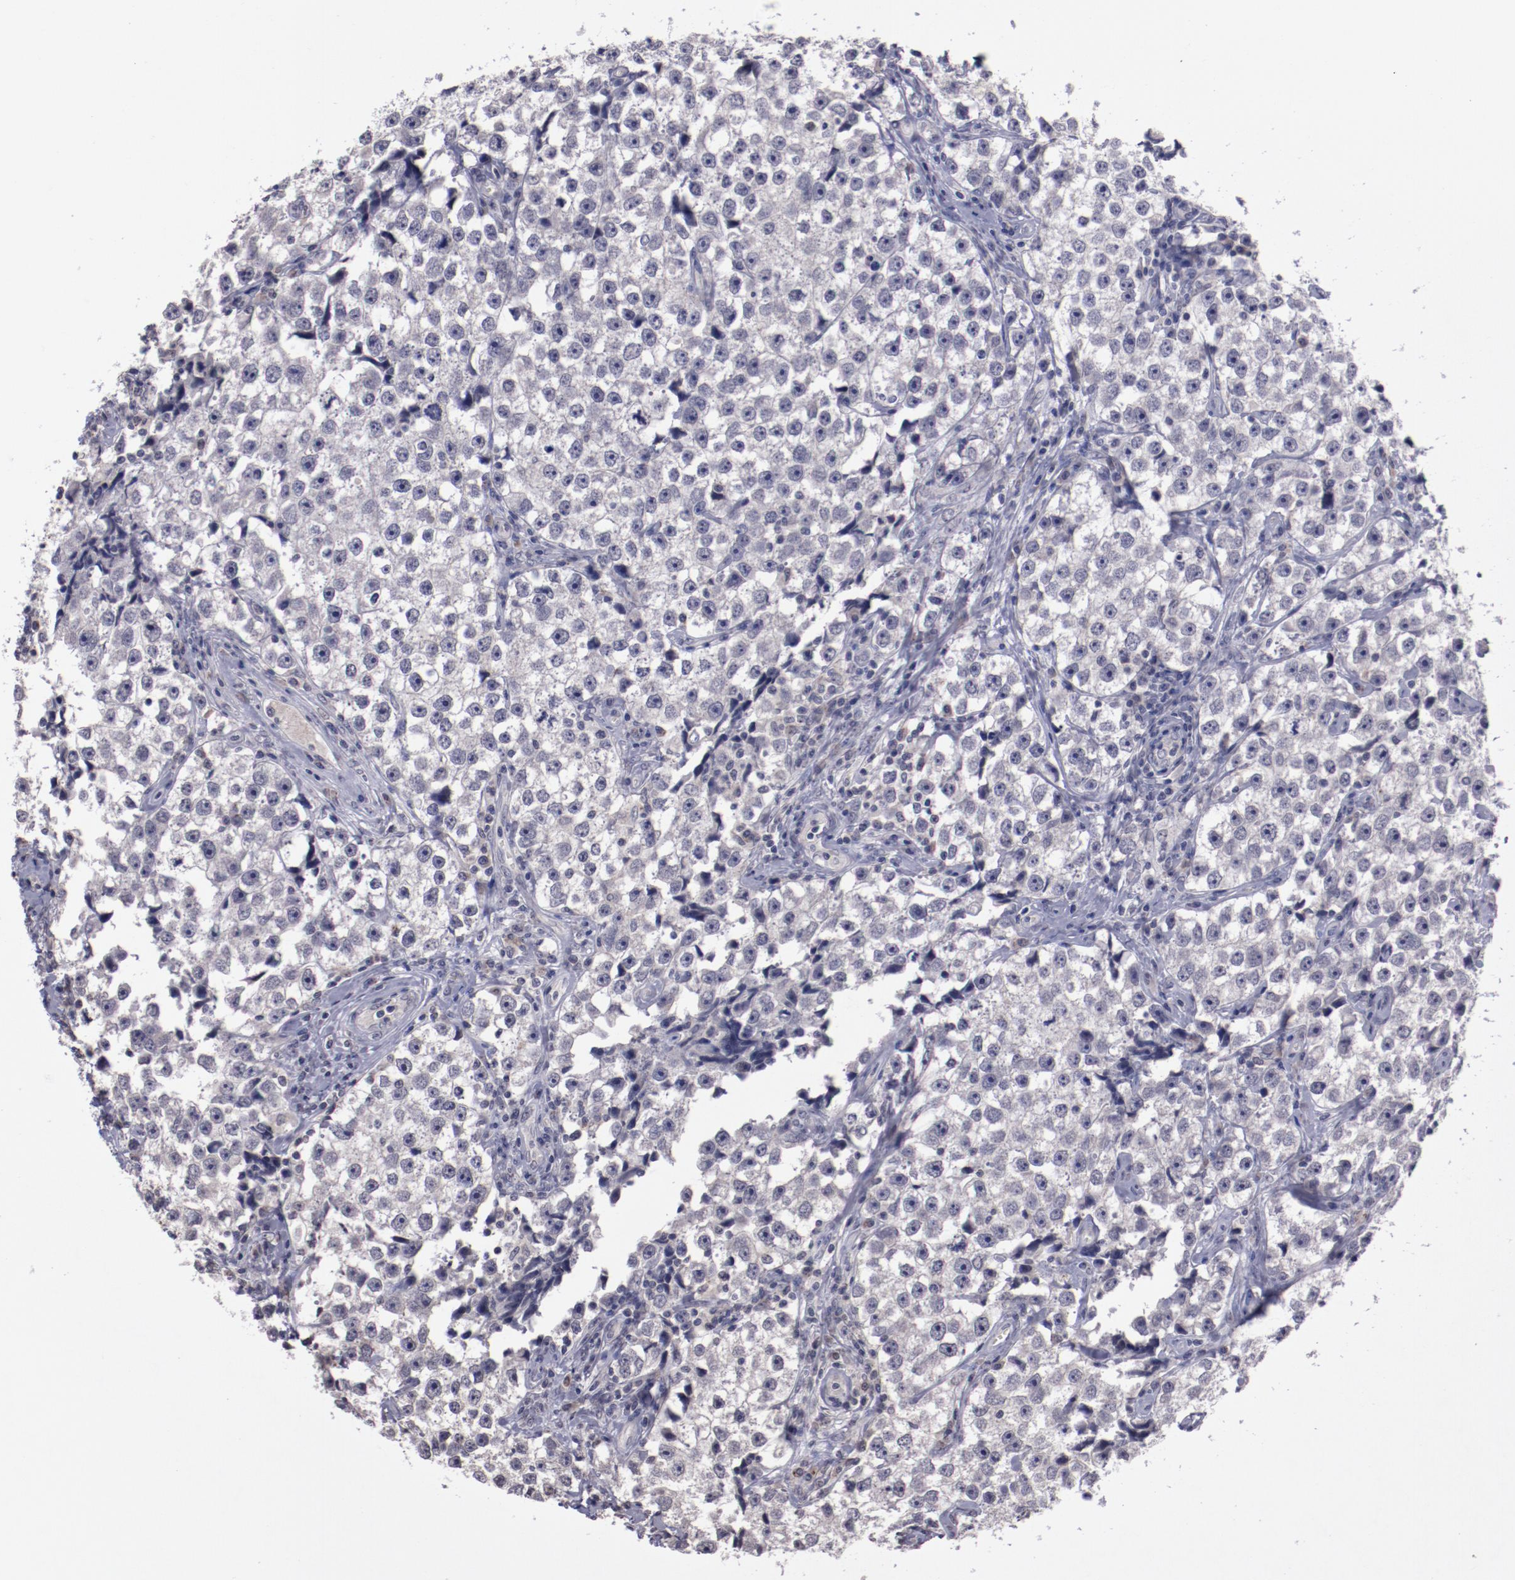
{"staining": {"intensity": "negative", "quantity": "none", "location": "none"}, "tissue": "testis cancer", "cell_type": "Tumor cells", "image_type": "cancer", "snomed": [{"axis": "morphology", "description": "Seminoma, NOS"}, {"axis": "topography", "description": "Testis"}], "caption": "Immunohistochemistry histopathology image of neoplastic tissue: human testis seminoma stained with DAB (3,3'-diaminobenzidine) demonstrates no significant protein positivity in tumor cells. (Stains: DAB immunohistochemistry (IHC) with hematoxylin counter stain, Microscopy: brightfield microscopy at high magnification).", "gene": "NRXN3", "patient": {"sex": "male", "age": 32}}